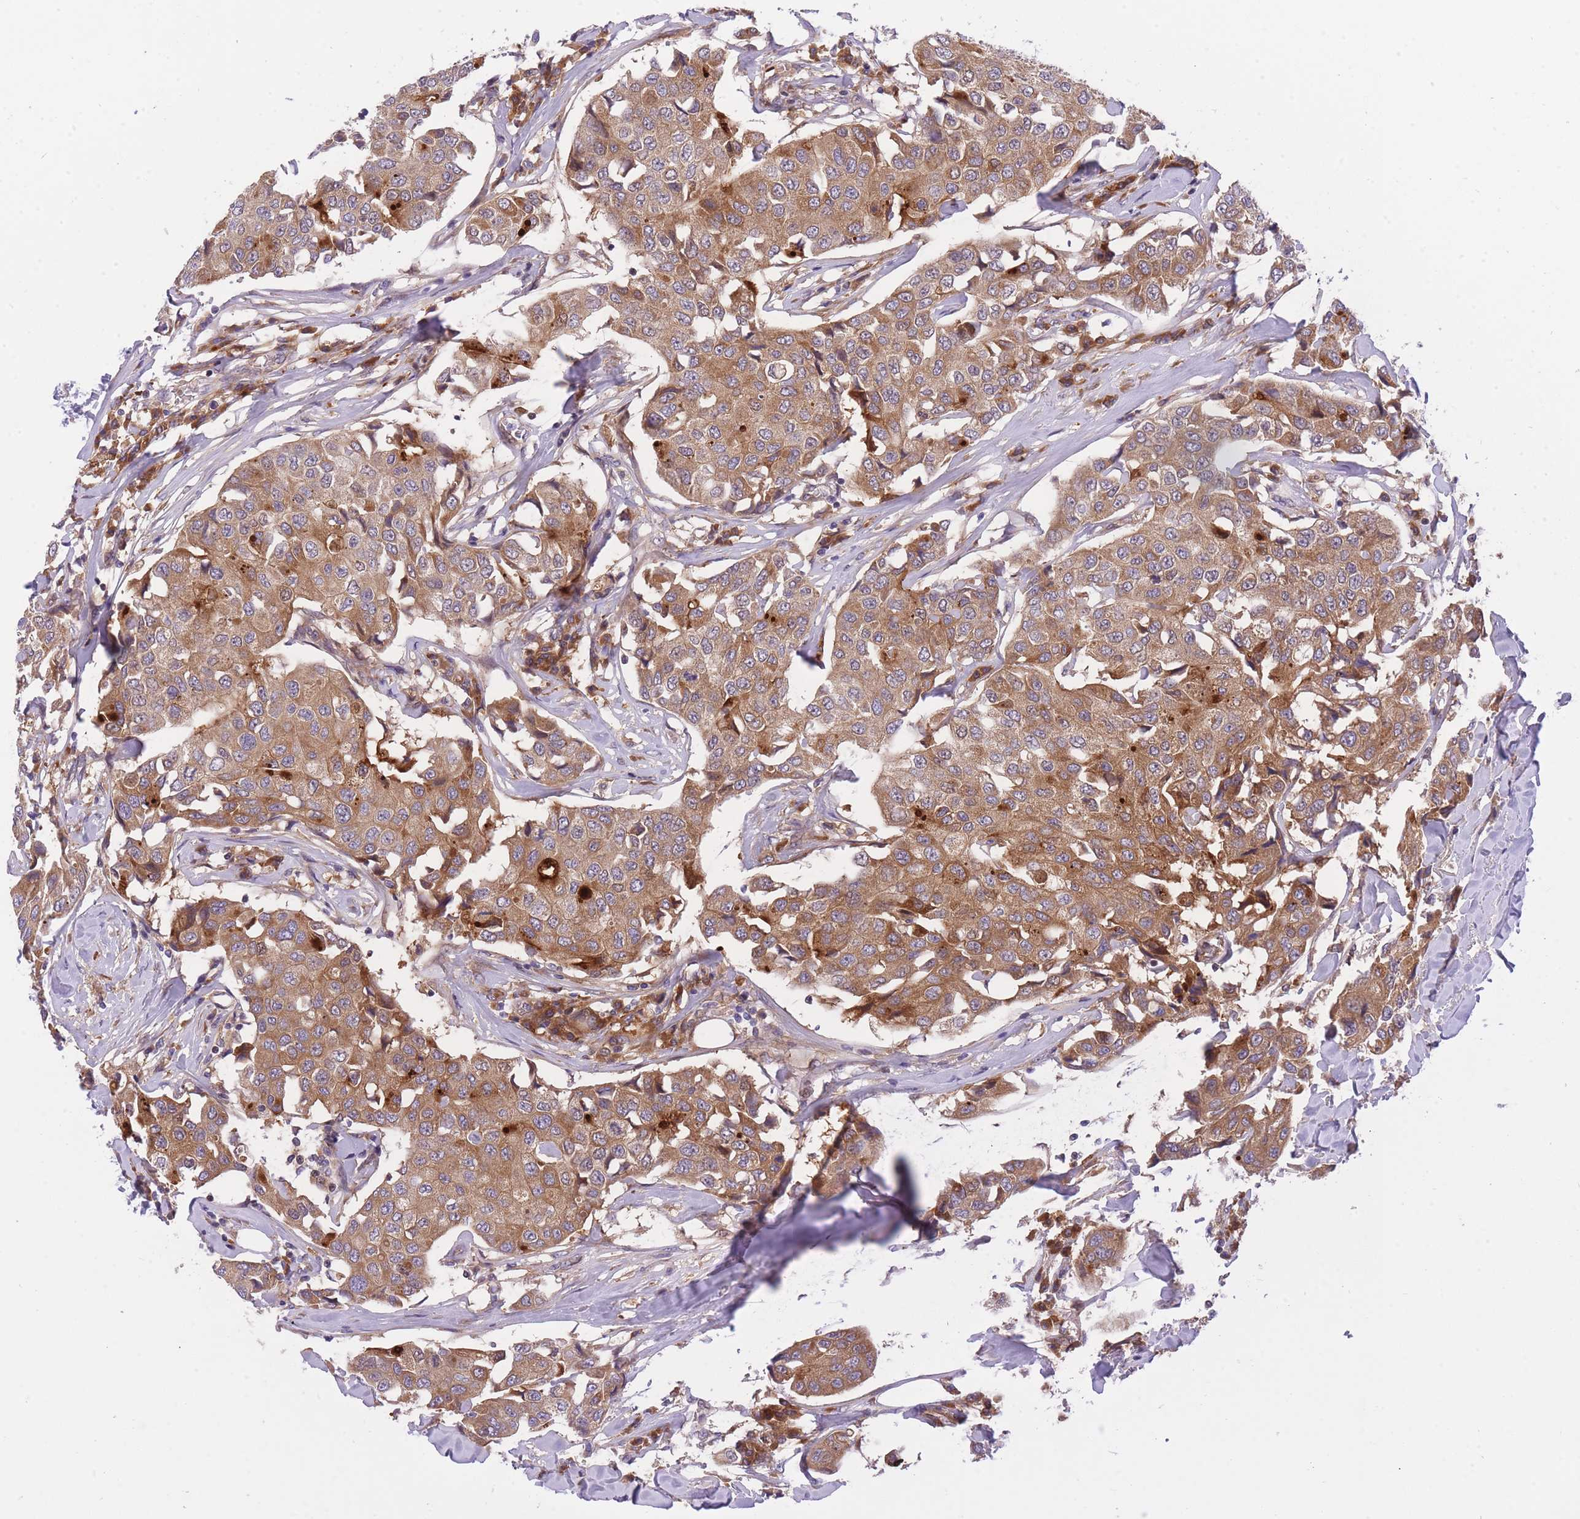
{"staining": {"intensity": "moderate", "quantity": ">75%", "location": "cytoplasmic/membranous"}, "tissue": "breast cancer", "cell_type": "Tumor cells", "image_type": "cancer", "snomed": [{"axis": "morphology", "description": "Duct carcinoma"}, {"axis": "topography", "description": "Breast"}], "caption": "This micrograph reveals IHC staining of human breast cancer (intraductal carcinoma), with medium moderate cytoplasmic/membranous staining in approximately >75% of tumor cells.", "gene": "CRYGN", "patient": {"sex": "female", "age": 80}}